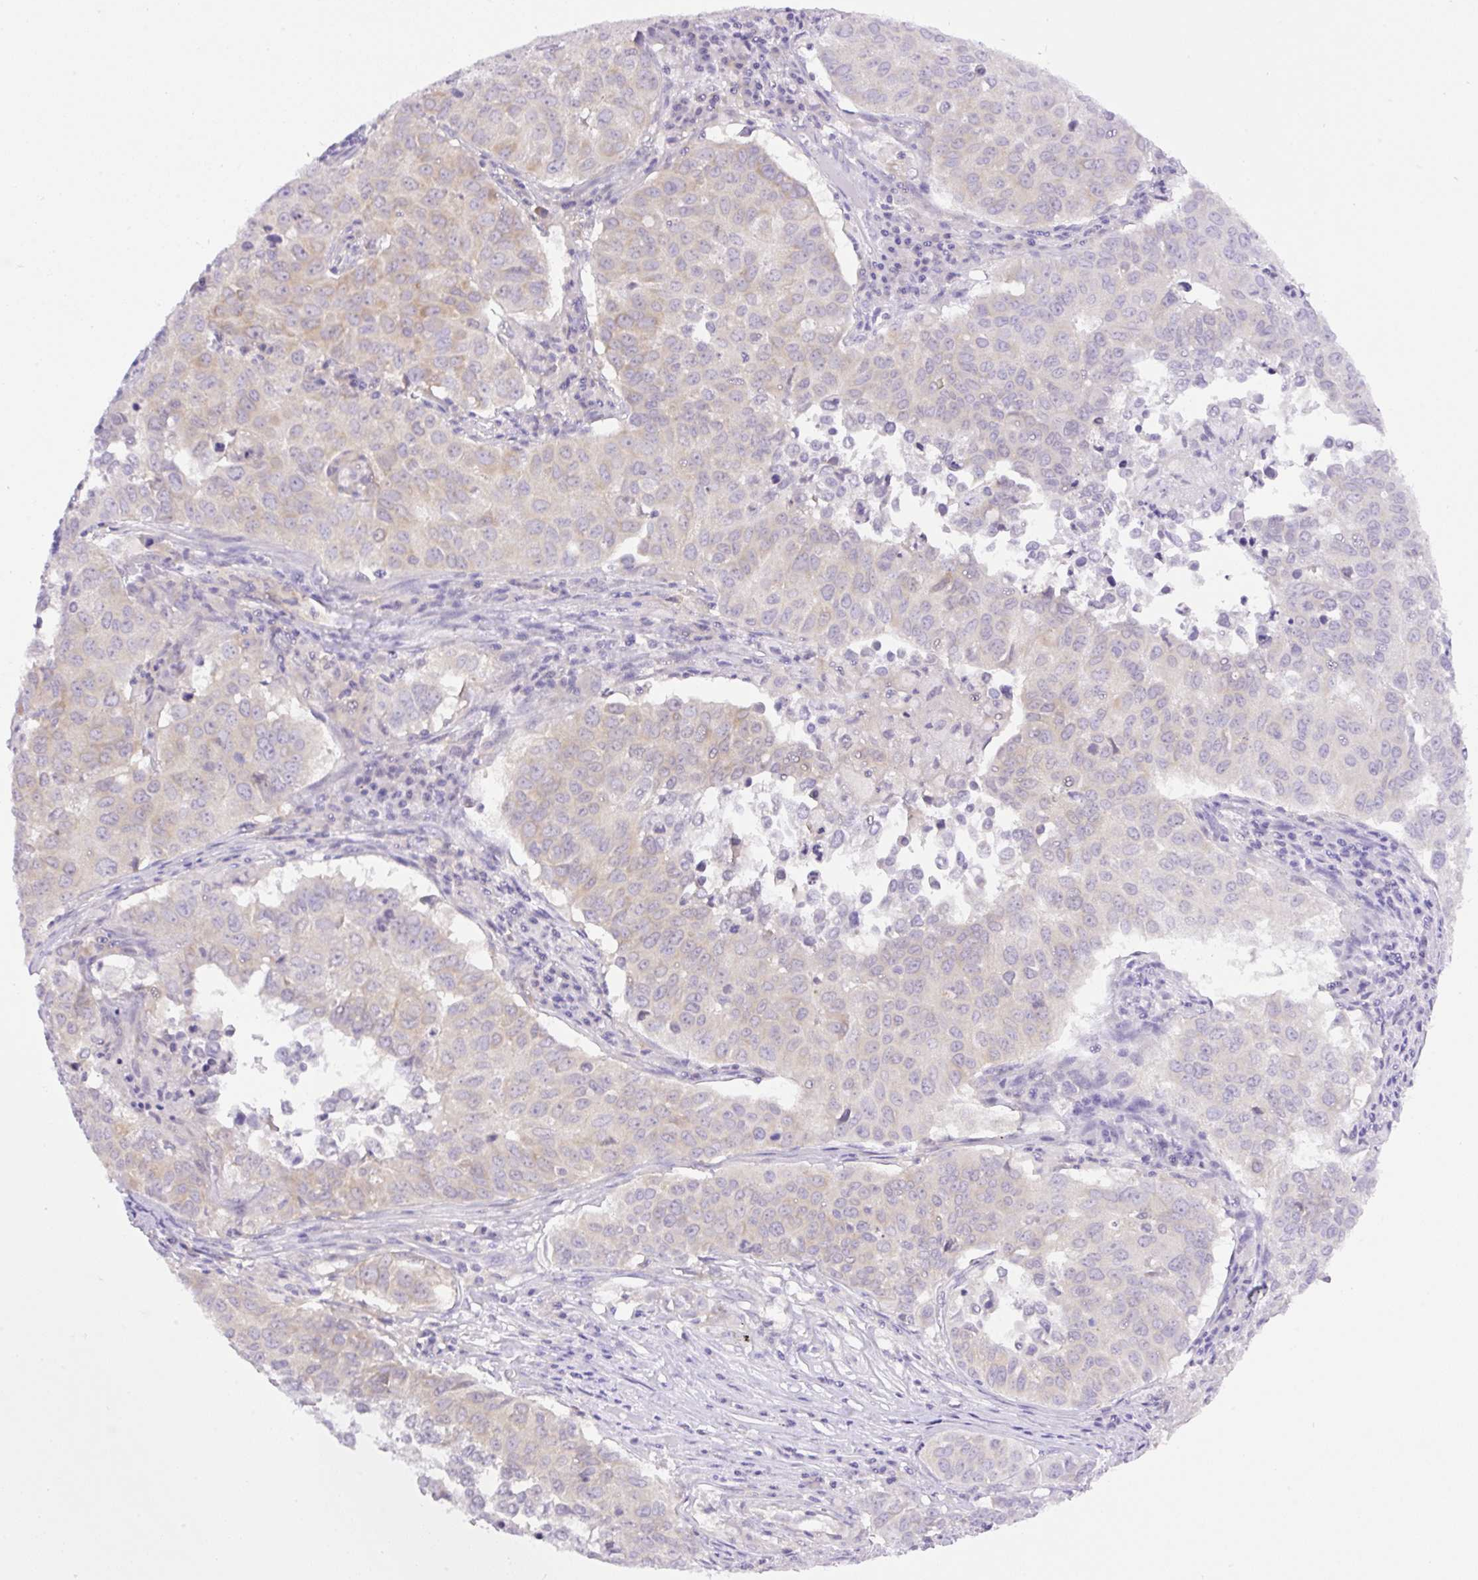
{"staining": {"intensity": "negative", "quantity": "none", "location": "none"}, "tissue": "lung cancer", "cell_type": "Tumor cells", "image_type": "cancer", "snomed": [{"axis": "morphology", "description": "Adenocarcinoma, NOS"}, {"axis": "topography", "description": "Lung"}], "caption": "Tumor cells are negative for brown protein staining in adenocarcinoma (lung).", "gene": "CAMK2B", "patient": {"sex": "female", "age": 50}}